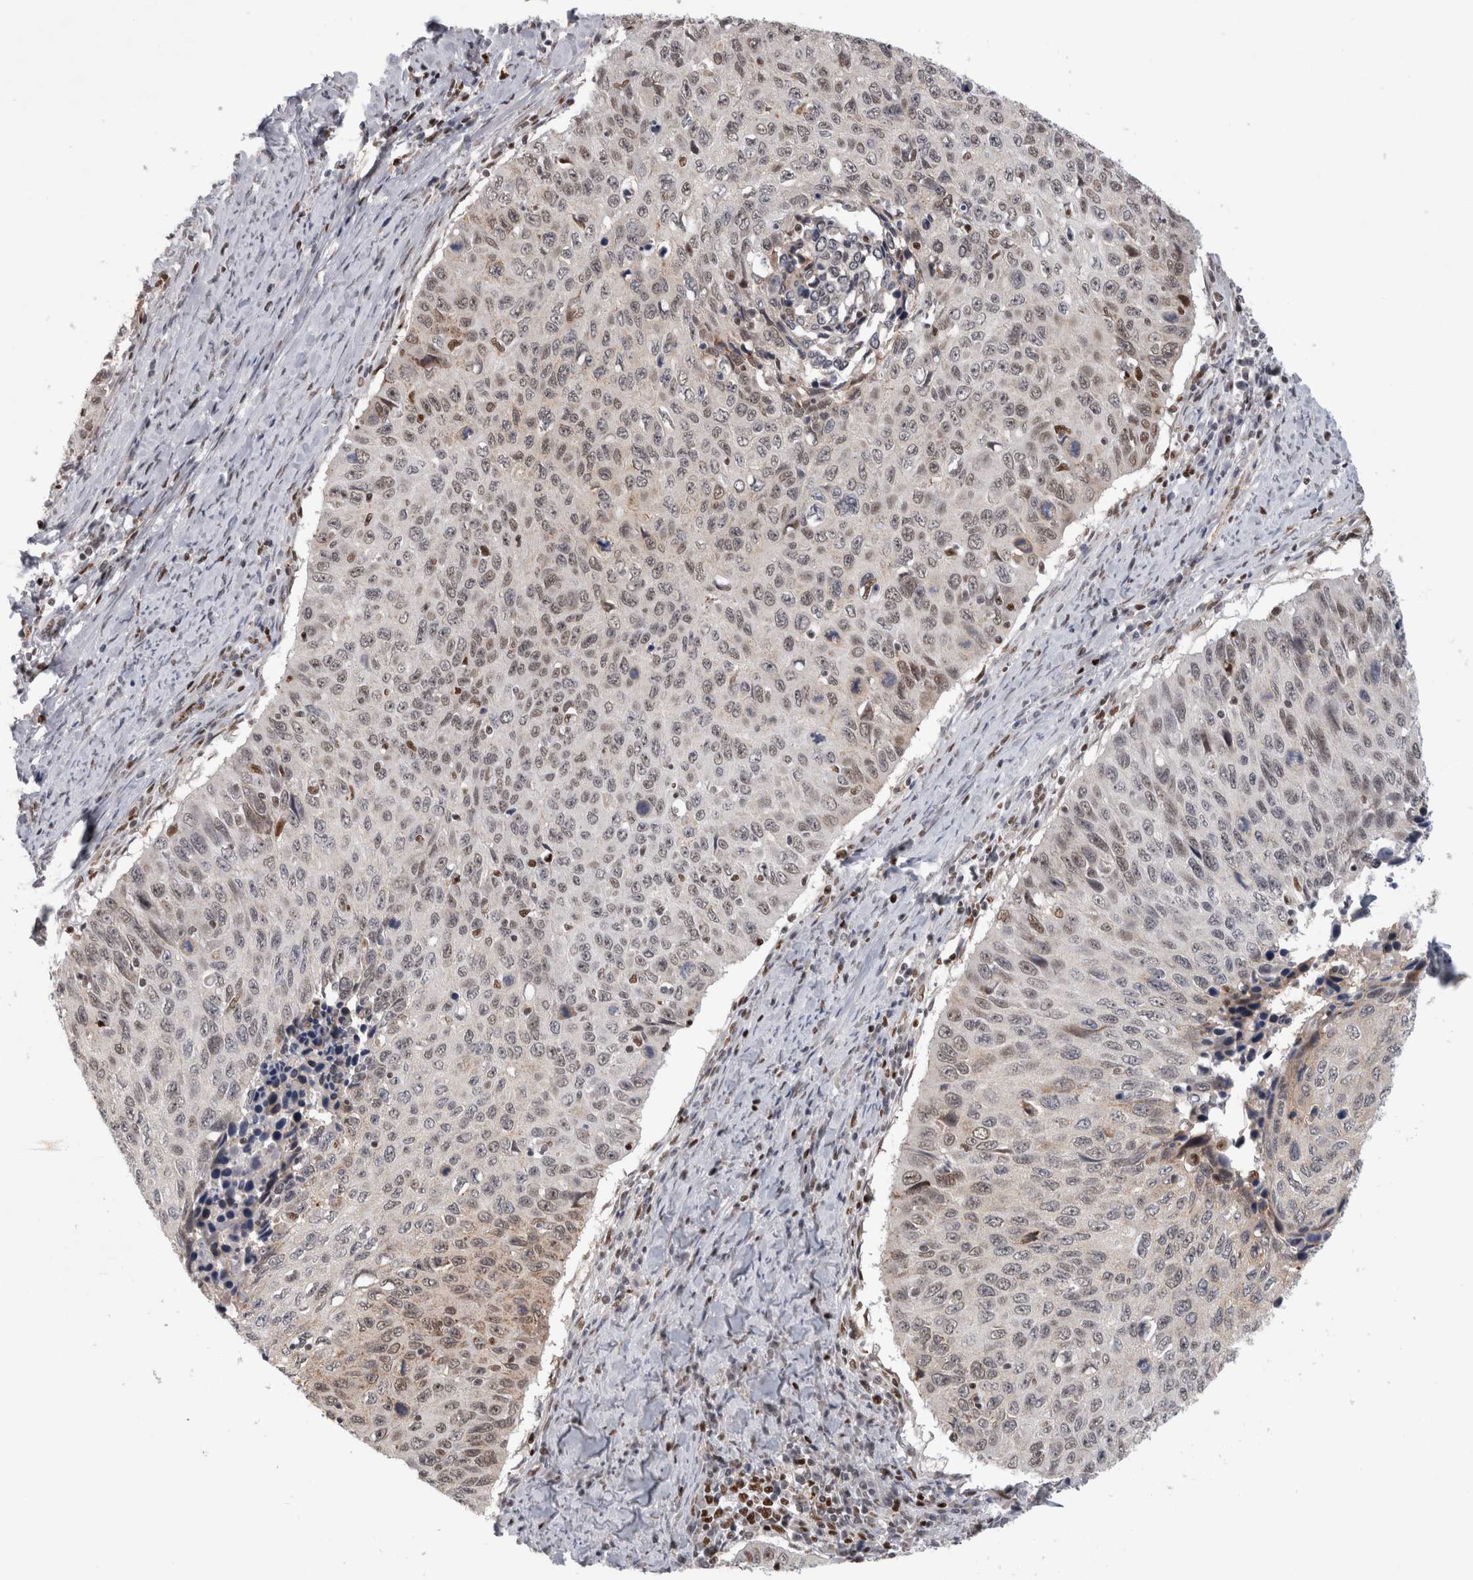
{"staining": {"intensity": "weak", "quantity": "25%-75%", "location": "cytoplasmic/membranous,nuclear"}, "tissue": "cervical cancer", "cell_type": "Tumor cells", "image_type": "cancer", "snomed": [{"axis": "morphology", "description": "Squamous cell carcinoma, NOS"}, {"axis": "topography", "description": "Cervix"}], "caption": "A high-resolution image shows immunohistochemistry staining of cervical cancer (squamous cell carcinoma), which reveals weak cytoplasmic/membranous and nuclear staining in about 25%-75% of tumor cells. Using DAB (3,3'-diaminobenzidine) (brown) and hematoxylin (blue) stains, captured at high magnification using brightfield microscopy.", "gene": "SRARP", "patient": {"sex": "female", "age": 53}}